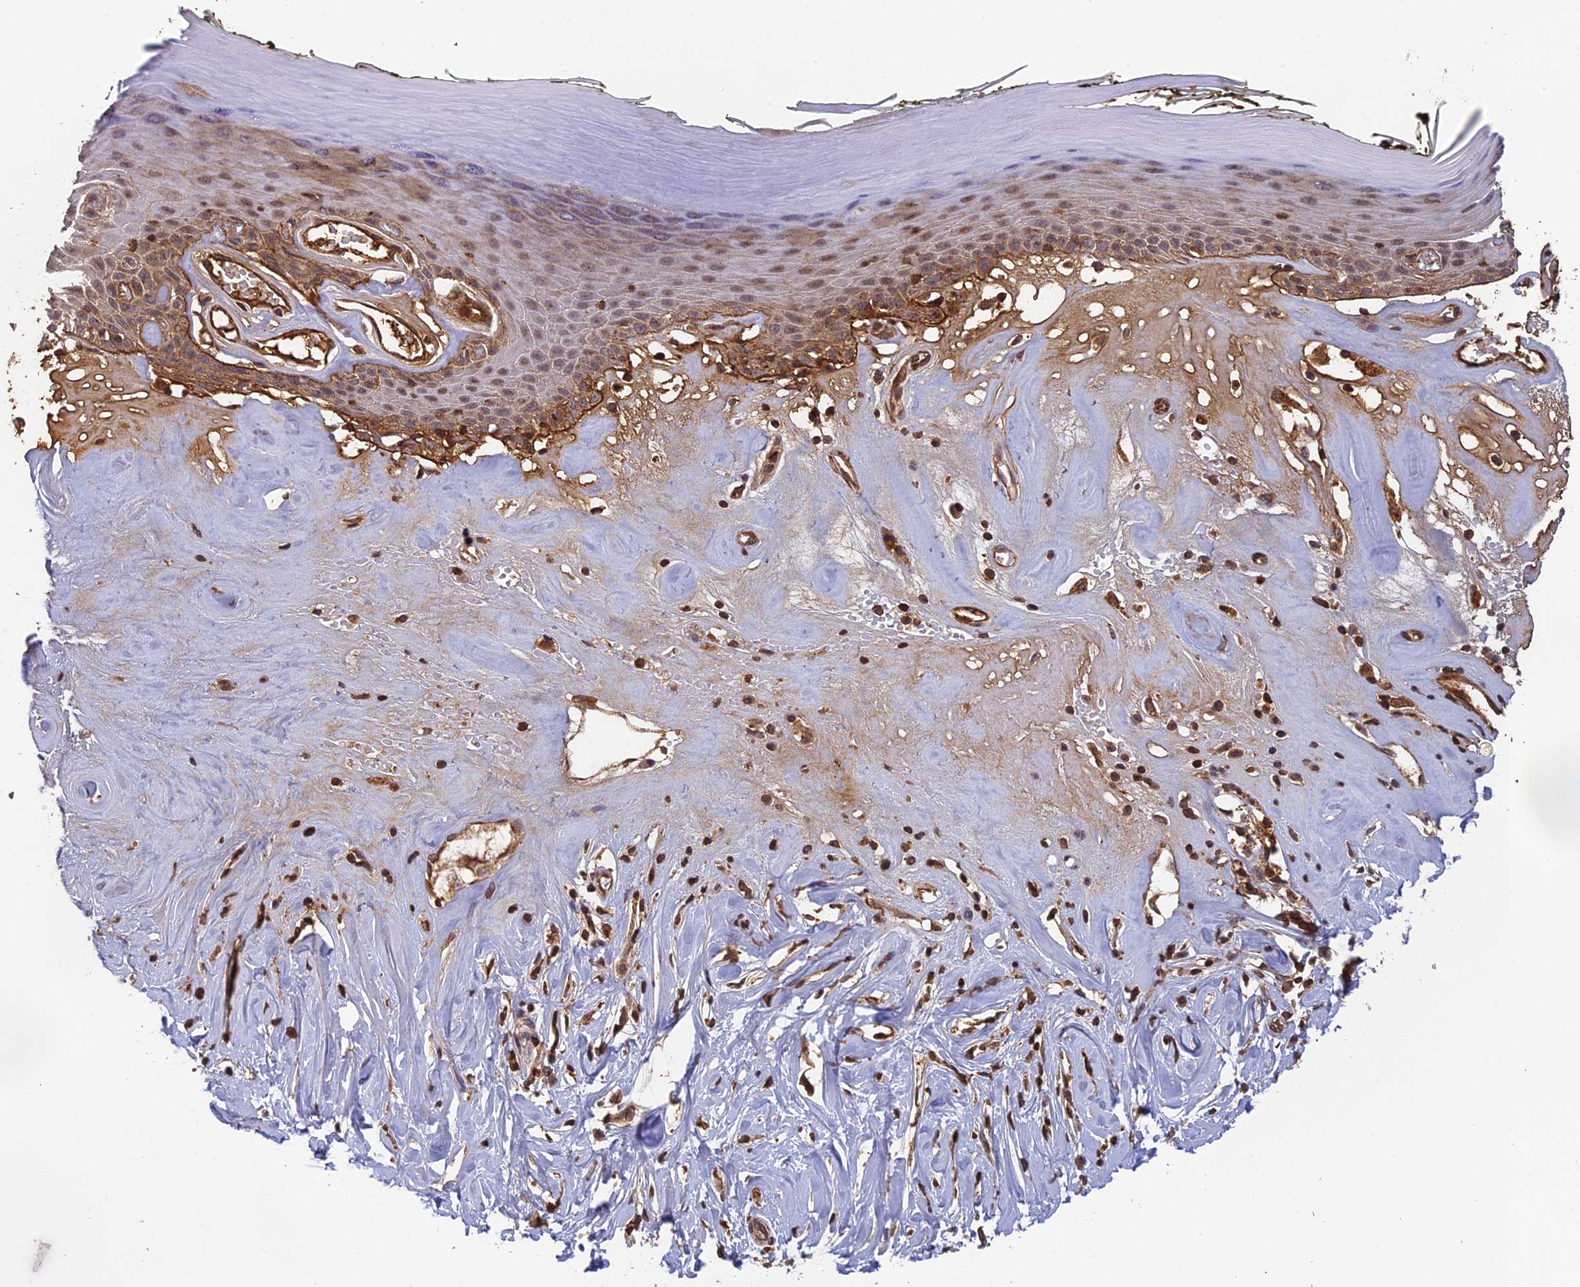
{"staining": {"intensity": "moderate", "quantity": "25%-75%", "location": "cytoplasmic/membranous"}, "tissue": "skin", "cell_type": "Epidermal cells", "image_type": "normal", "snomed": [{"axis": "morphology", "description": "Normal tissue, NOS"}, {"axis": "morphology", "description": "Inflammation, NOS"}, {"axis": "topography", "description": "Vulva"}], "caption": "Immunohistochemistry of unremarkable skin displays medium levels of moderate cytoplasmic/membranous positivity in approximately 25%-75% of epidermal cells. The protein of interest is shown in brown color, while the nuclei are stained blue.", "gene": "OSBPL1A", "patient": {"sex": "female", "age": 84}}